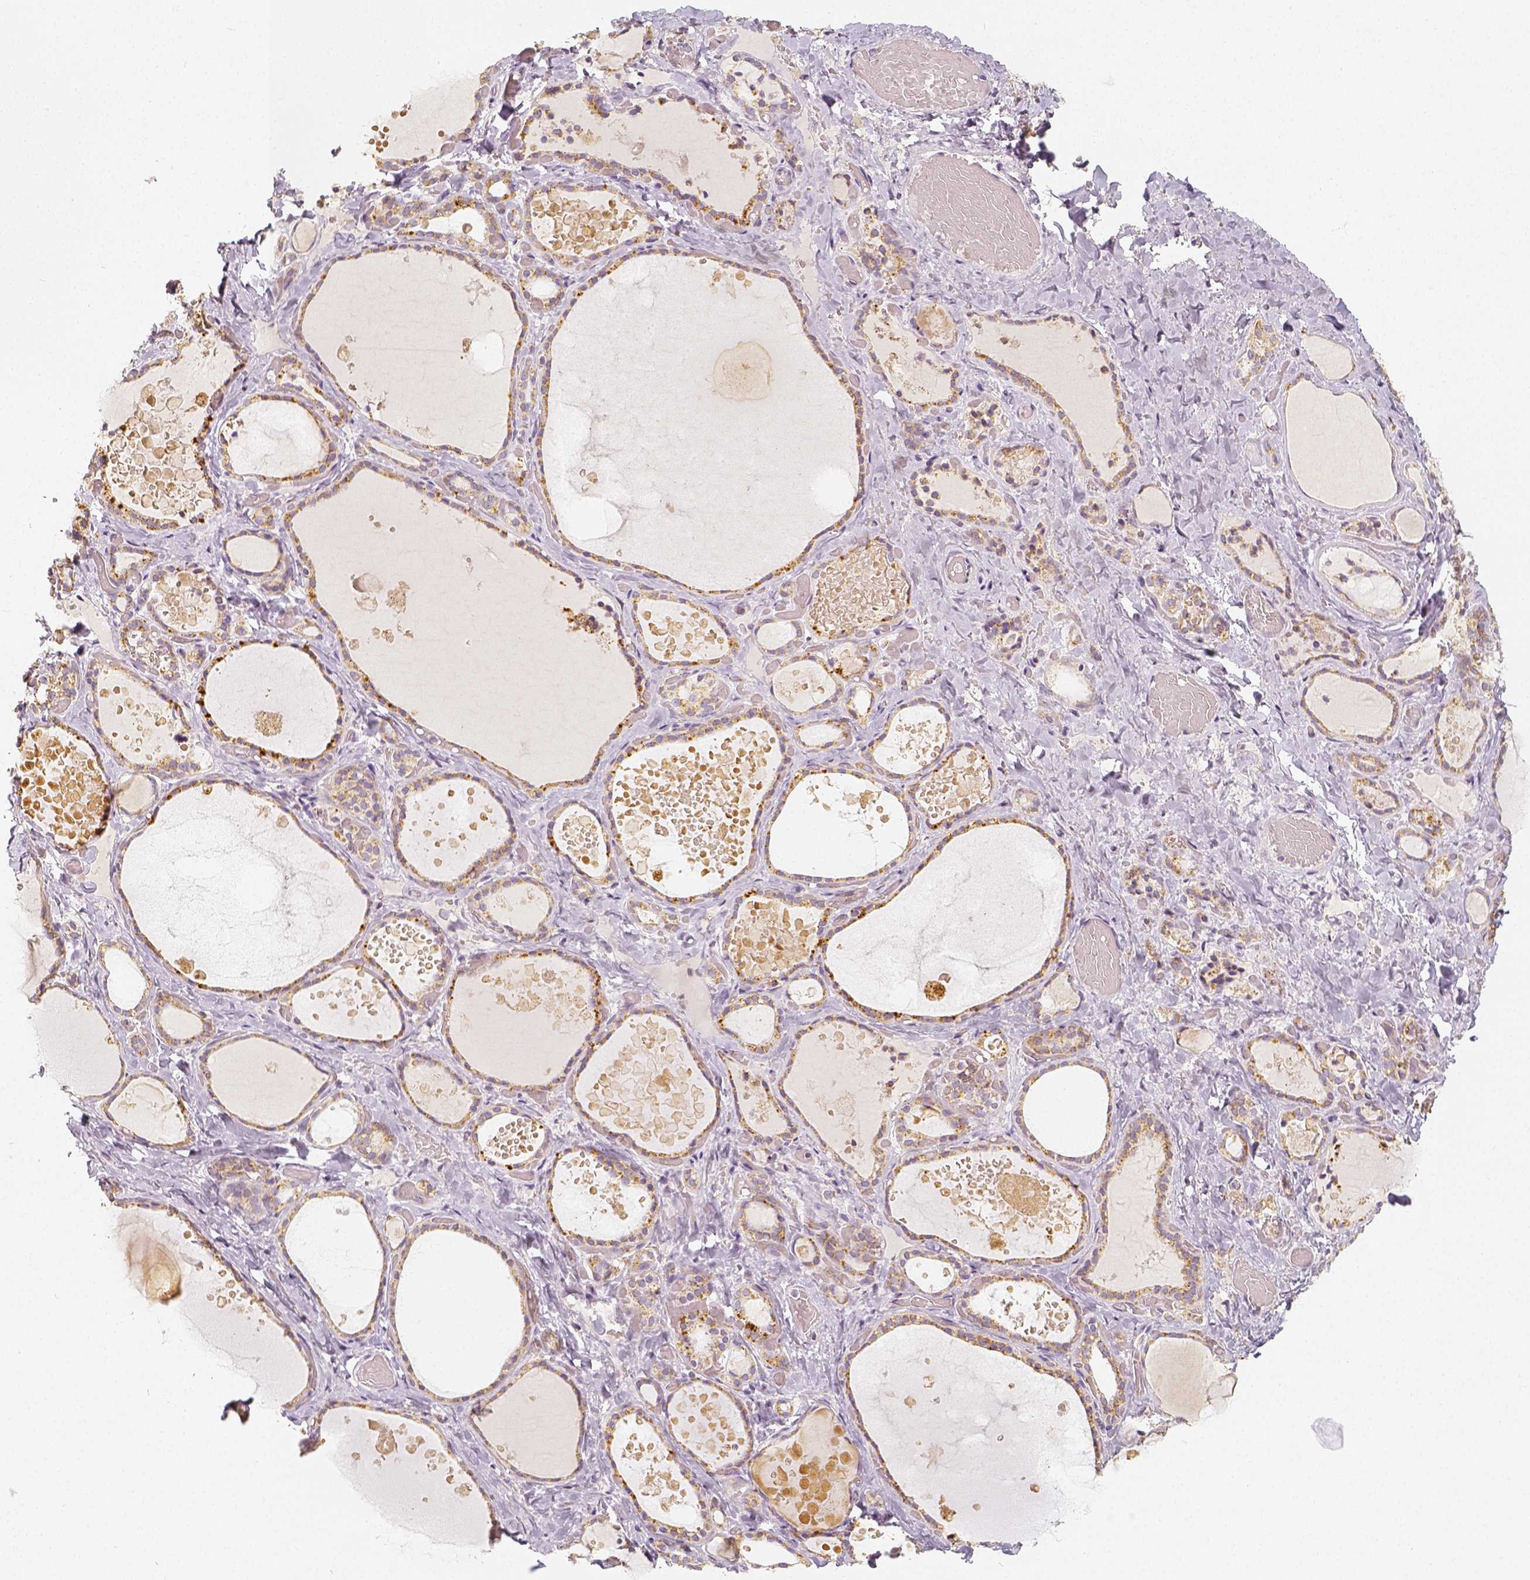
{"staining": {"intensity": "moderate", "quantity": "<25%", "location": "cytoplasmic/membranous"}, "tissue": "thyroid gland", "cell_type": "Glandular cells", "image_type": "normal", "snomed": [{"axis": "morphology", "description": "Normal tissue, NOS"}, {"axis": "topography", "description": "Thyroid gland"}], "caption": "A low amount of moderate cytoplasmic/membranous expression is present in approximately <25% of glandular cells in unremarkable thyroid gland. The staining is performed using DAB (3,3'-diaminobenzidine) brown chromogen to label protein expression. The nuclei are counter-stained blue using hematoxylin.", "gene": "PGAM5", "patient": {"sex": "female", "age": 56}}